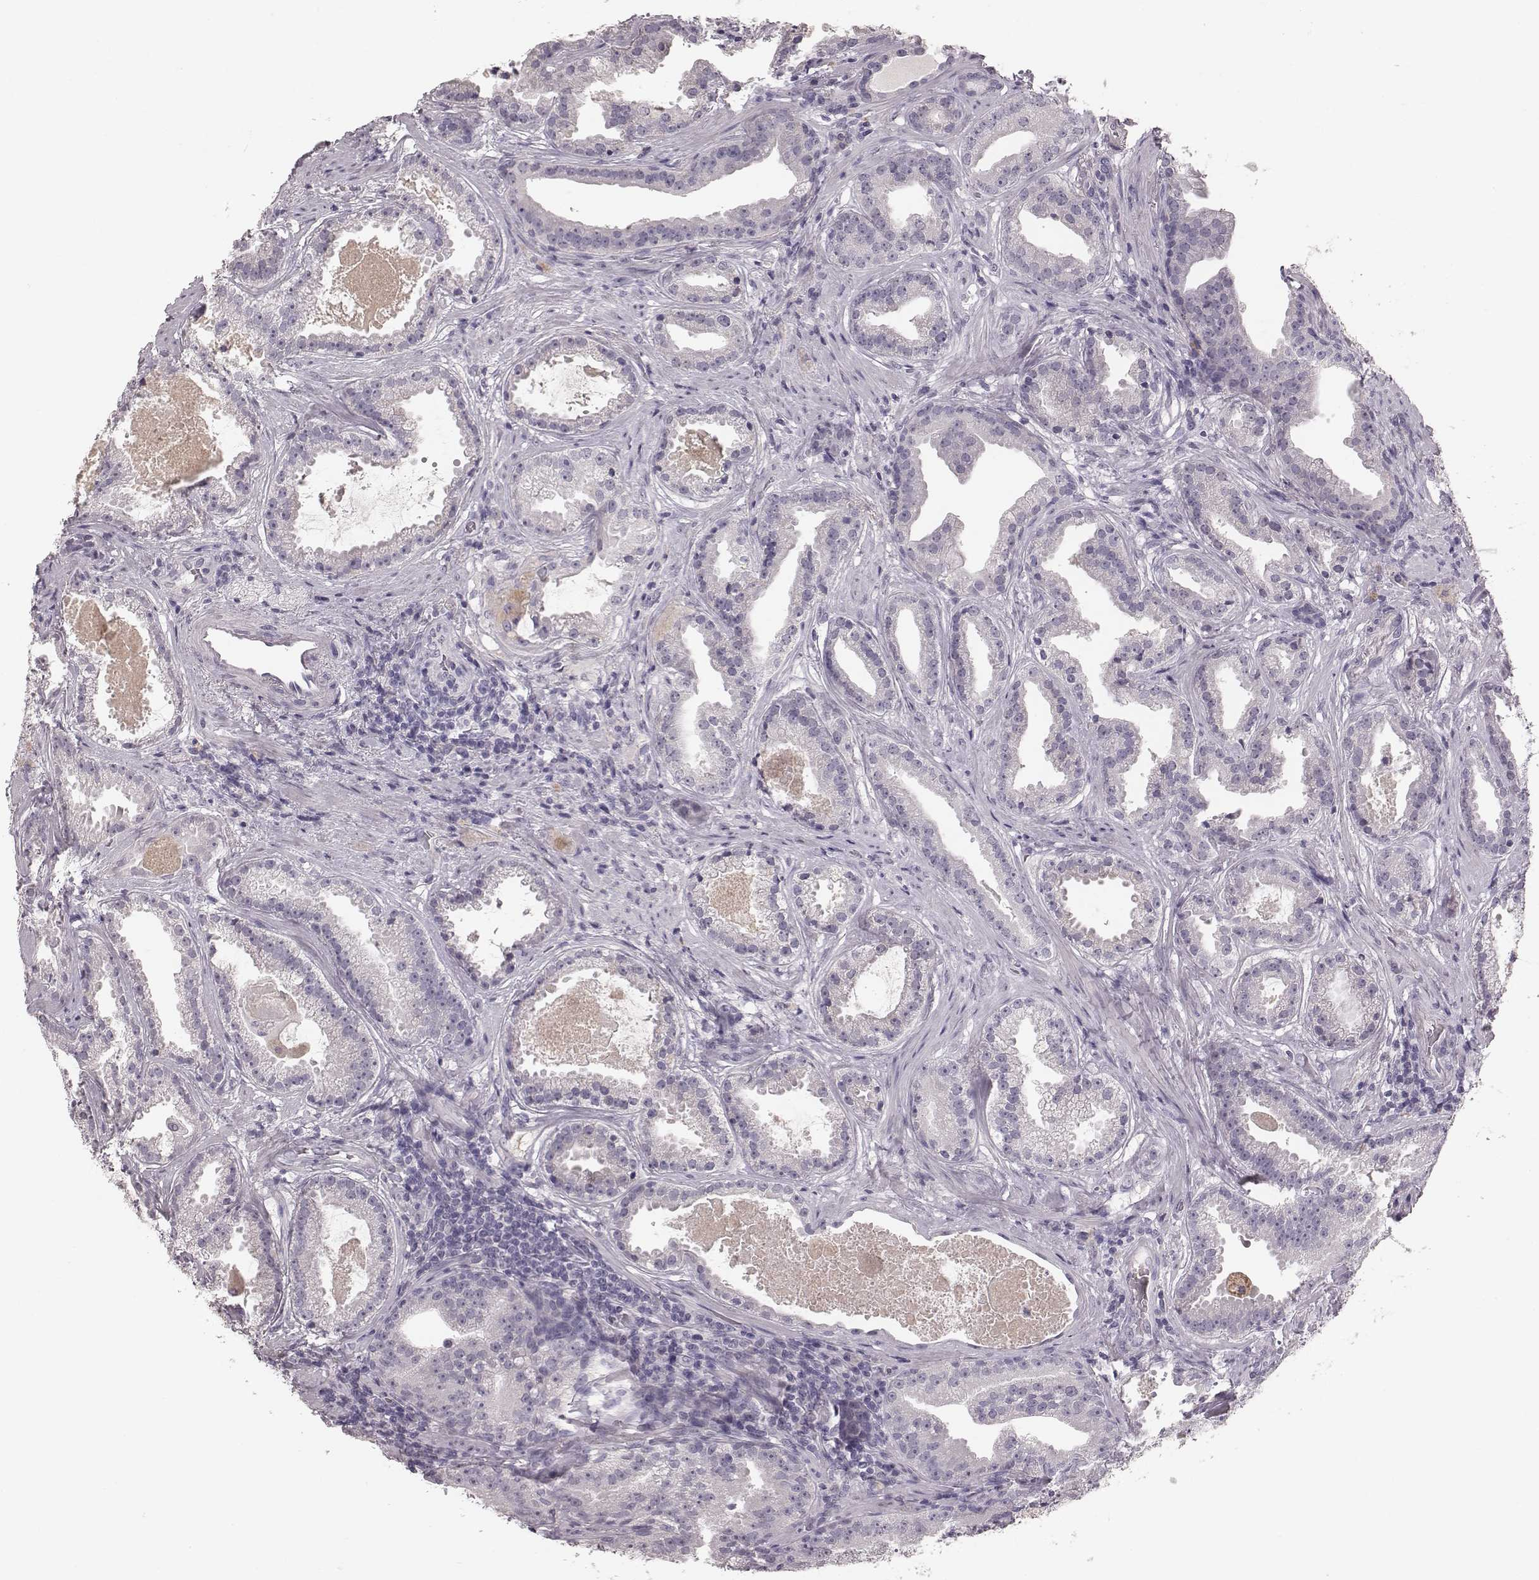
{"staining": {"intensity": "negative", "quantity": "none", "location": "none"}, "tissue": "prostate cancer", "cell_type": "Tumor cells", "image_type": "cancer", "snomed": [{"axis": "morphology", "description": "Adenocarcinoma, NOS"}, {"axis": "morphology", "description": "Adenocarcinoma, High grade"}, {"axis": "topography", "description": "Prostate"}], "caption": "Histopathology image shows no protein staining in tumor cells of prostate adenocarcinoma (high-grade) tissue.", "gene": "CFTR", "patient": {"sex": "male", "age": 64}}